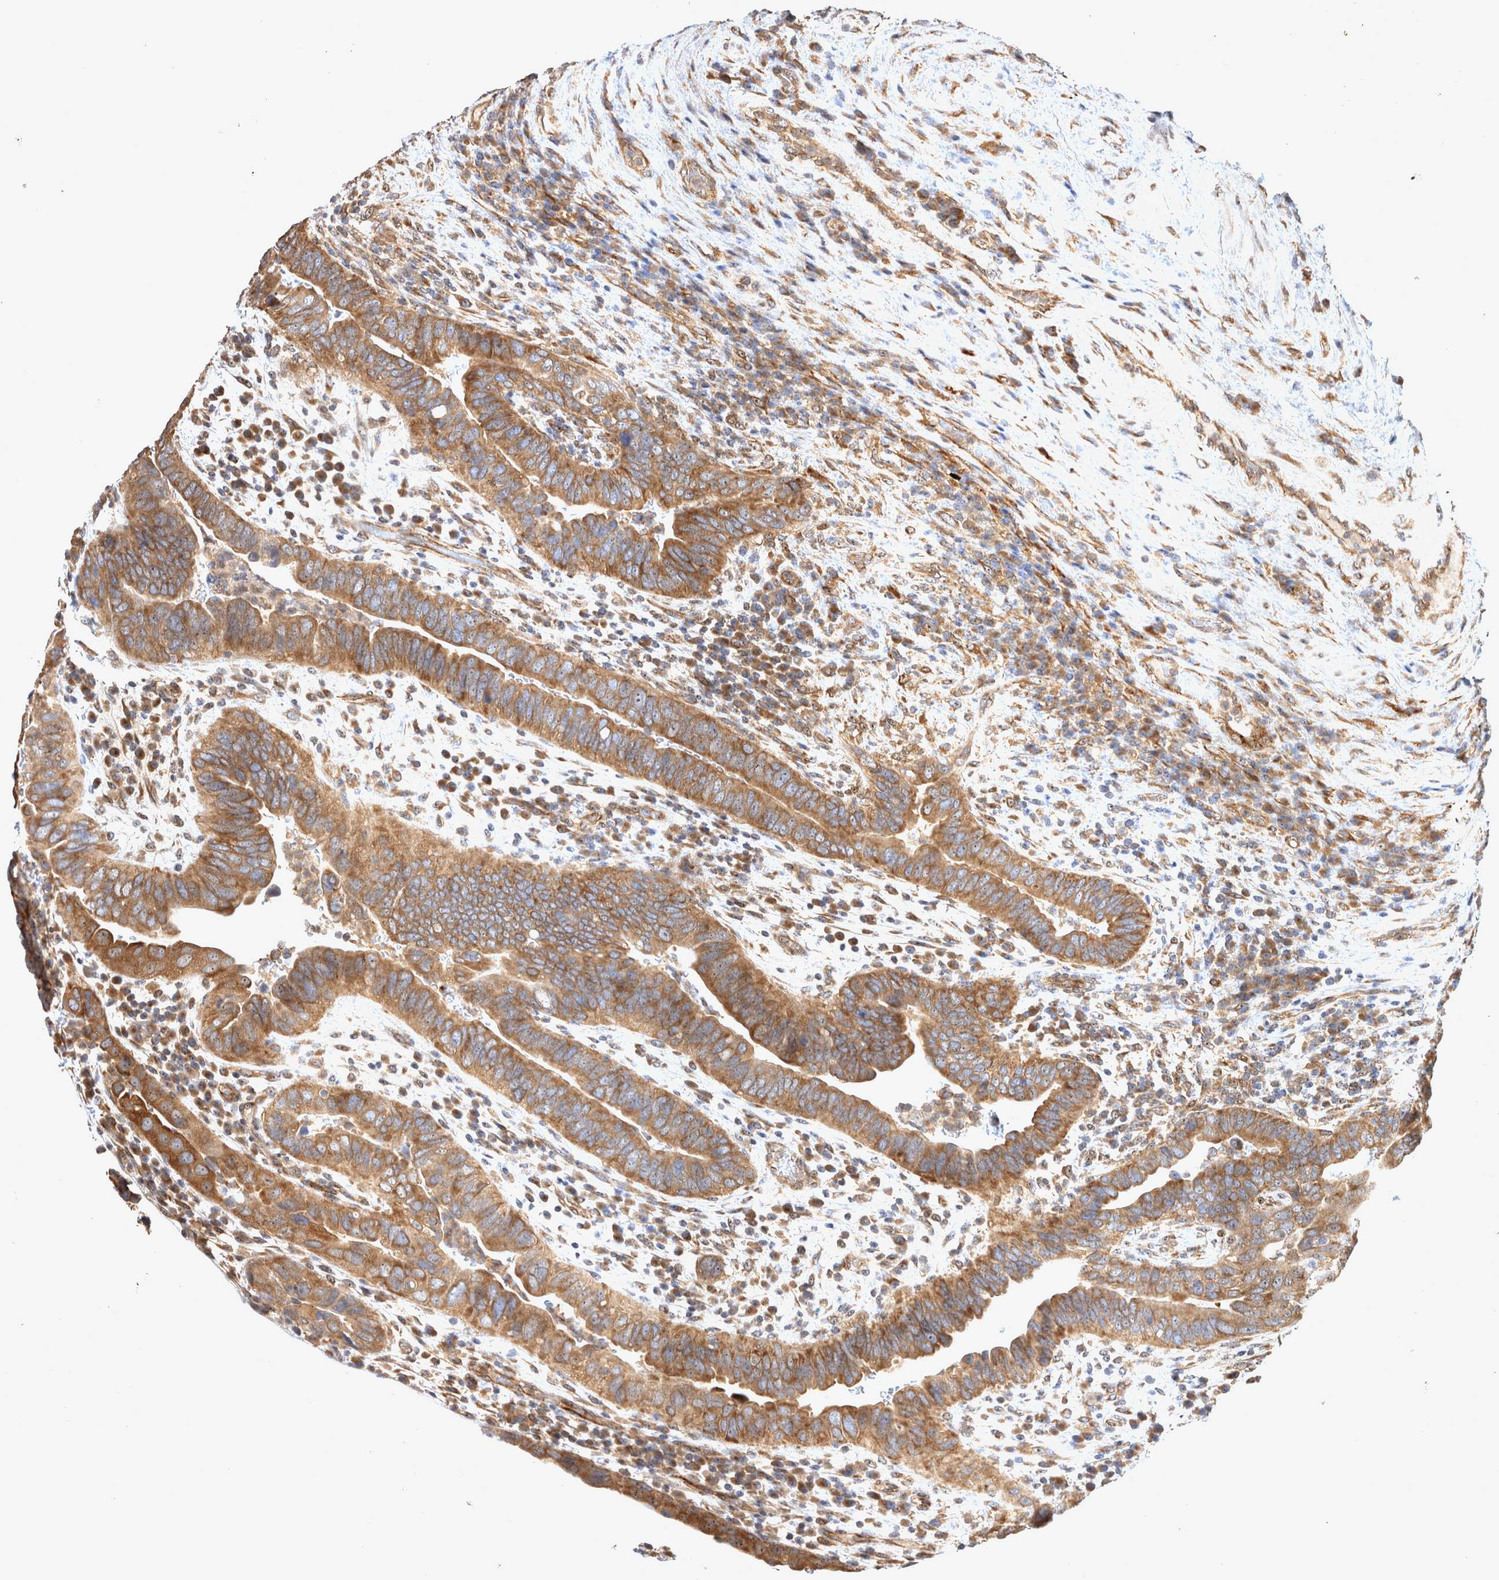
{"staining": {"intensity": "moderate", "quantity": ">75%", "location": "cytoplasmic/membranous"}, "tissue": "urothelial cancer", "cell_type": "Tumor cells", "image_type": "cancer", "snomed": [{"axis": "morphology", "description": "Urothelial carcinoma, High grade"}, {"axis": "topography", "description": "Urinary bladder"}], "caption": "Immunohistochemical staining of human urothelial cancer exhibits medium levels of moderate cytoplasmic/membranous protein expression in approximately >75% of tumor cells.", "gene": "ATXN2", "patient": {"sex": "female", "age": 82}}